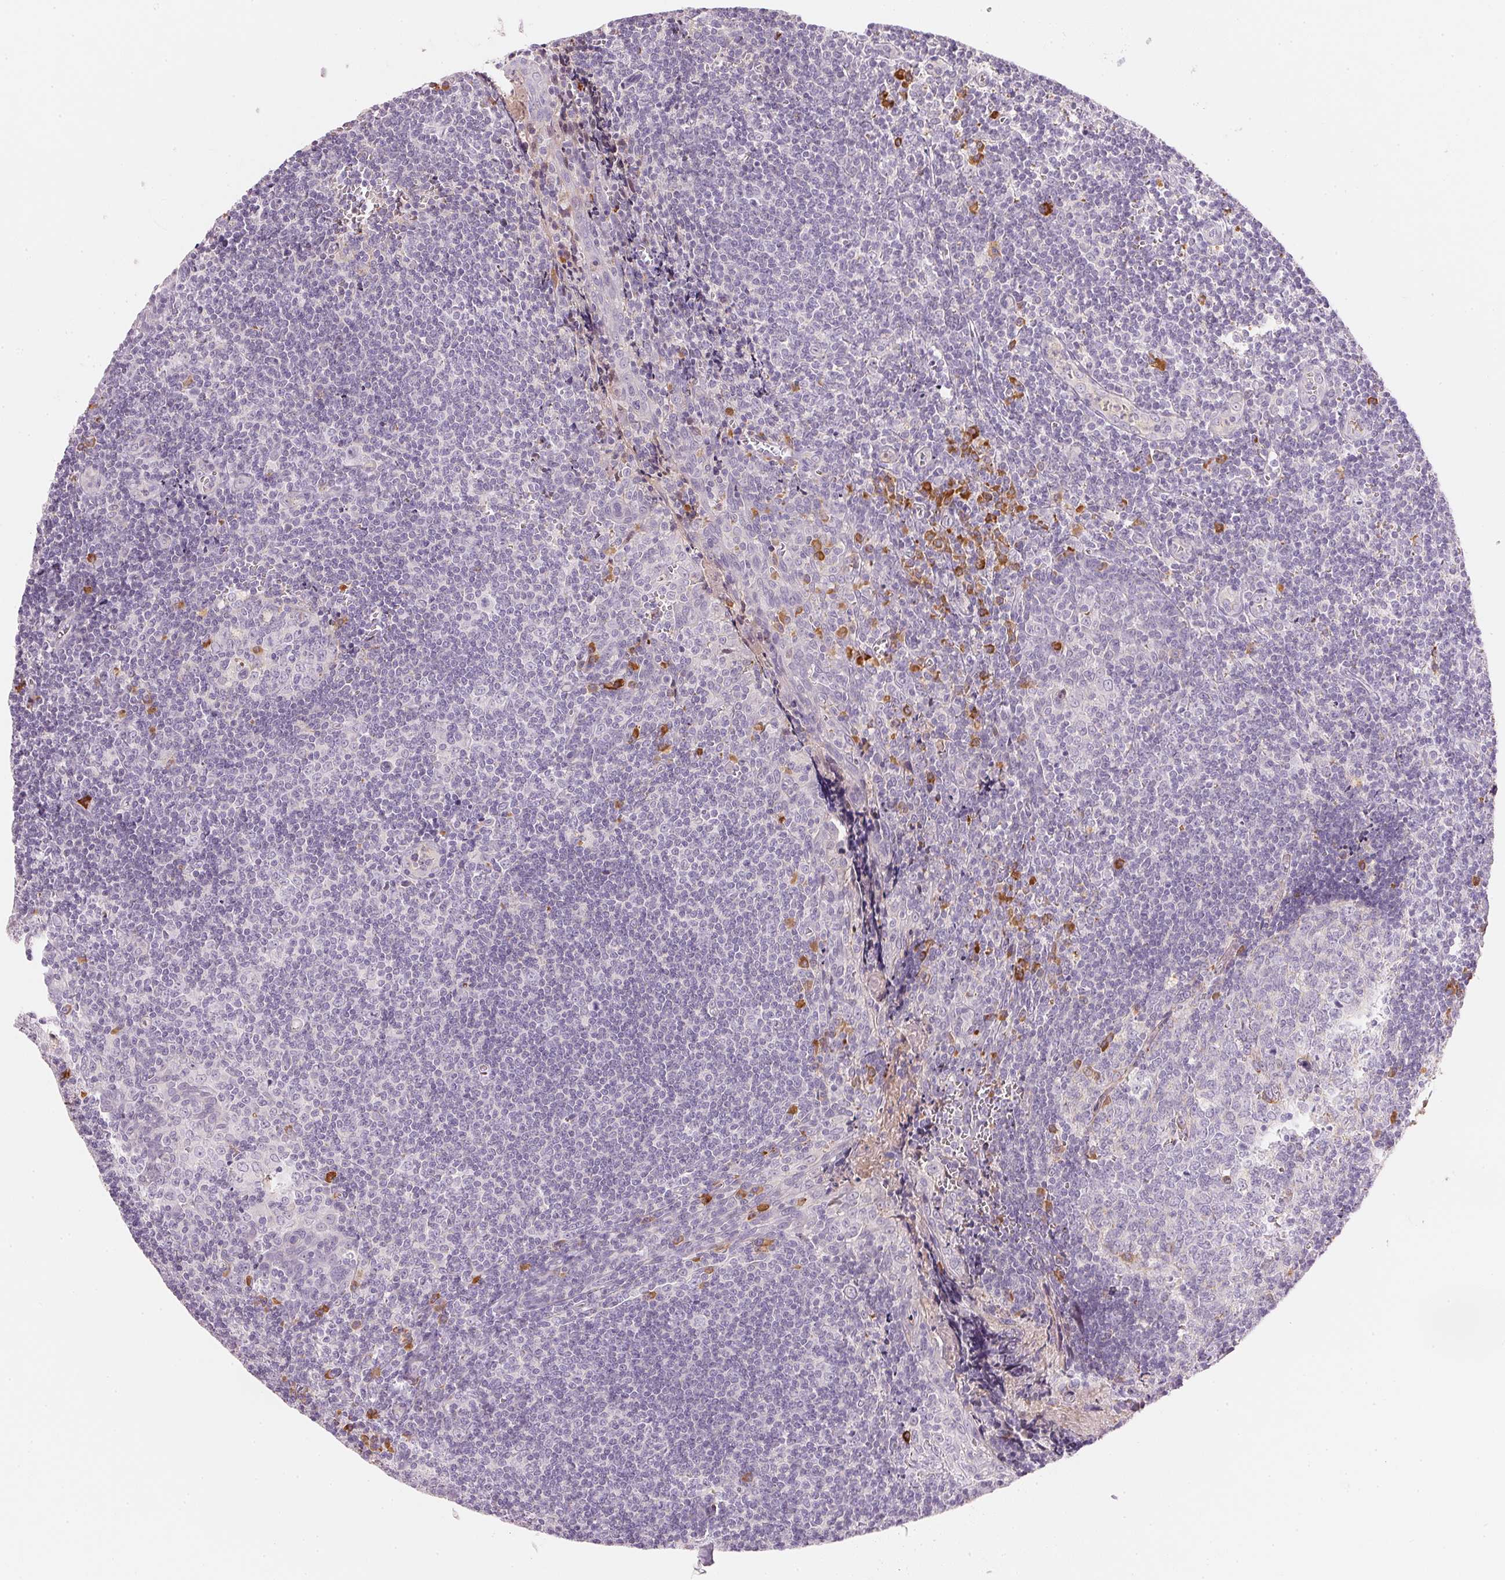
{"staining": {"intensity": "moderate", "quantity": "<25%", "location": "cytoplasmic/membranous"}, "tissue": "tonsil", "cell_type": "Germinal center cells", "image_type": "normal", "snomed": [{"axis": "morphology", "description": "Normal tissue, NOS"}, {"axis": "morphology", "description": "Inflammation, NOS"}, {"axis": "topography", "description": "Tonsil"}], "caption": "This photomicrograph displays benign tonsil stained with immunohistochemistry (IHC) to label a protein in brown. The cytoplasmic/membranous of germinal center cells show moderate positivity for the protein. Nuclei are counter-stained blue.", "gene": "RMDN2", "patient": {"sex": "female", "age": 31}}